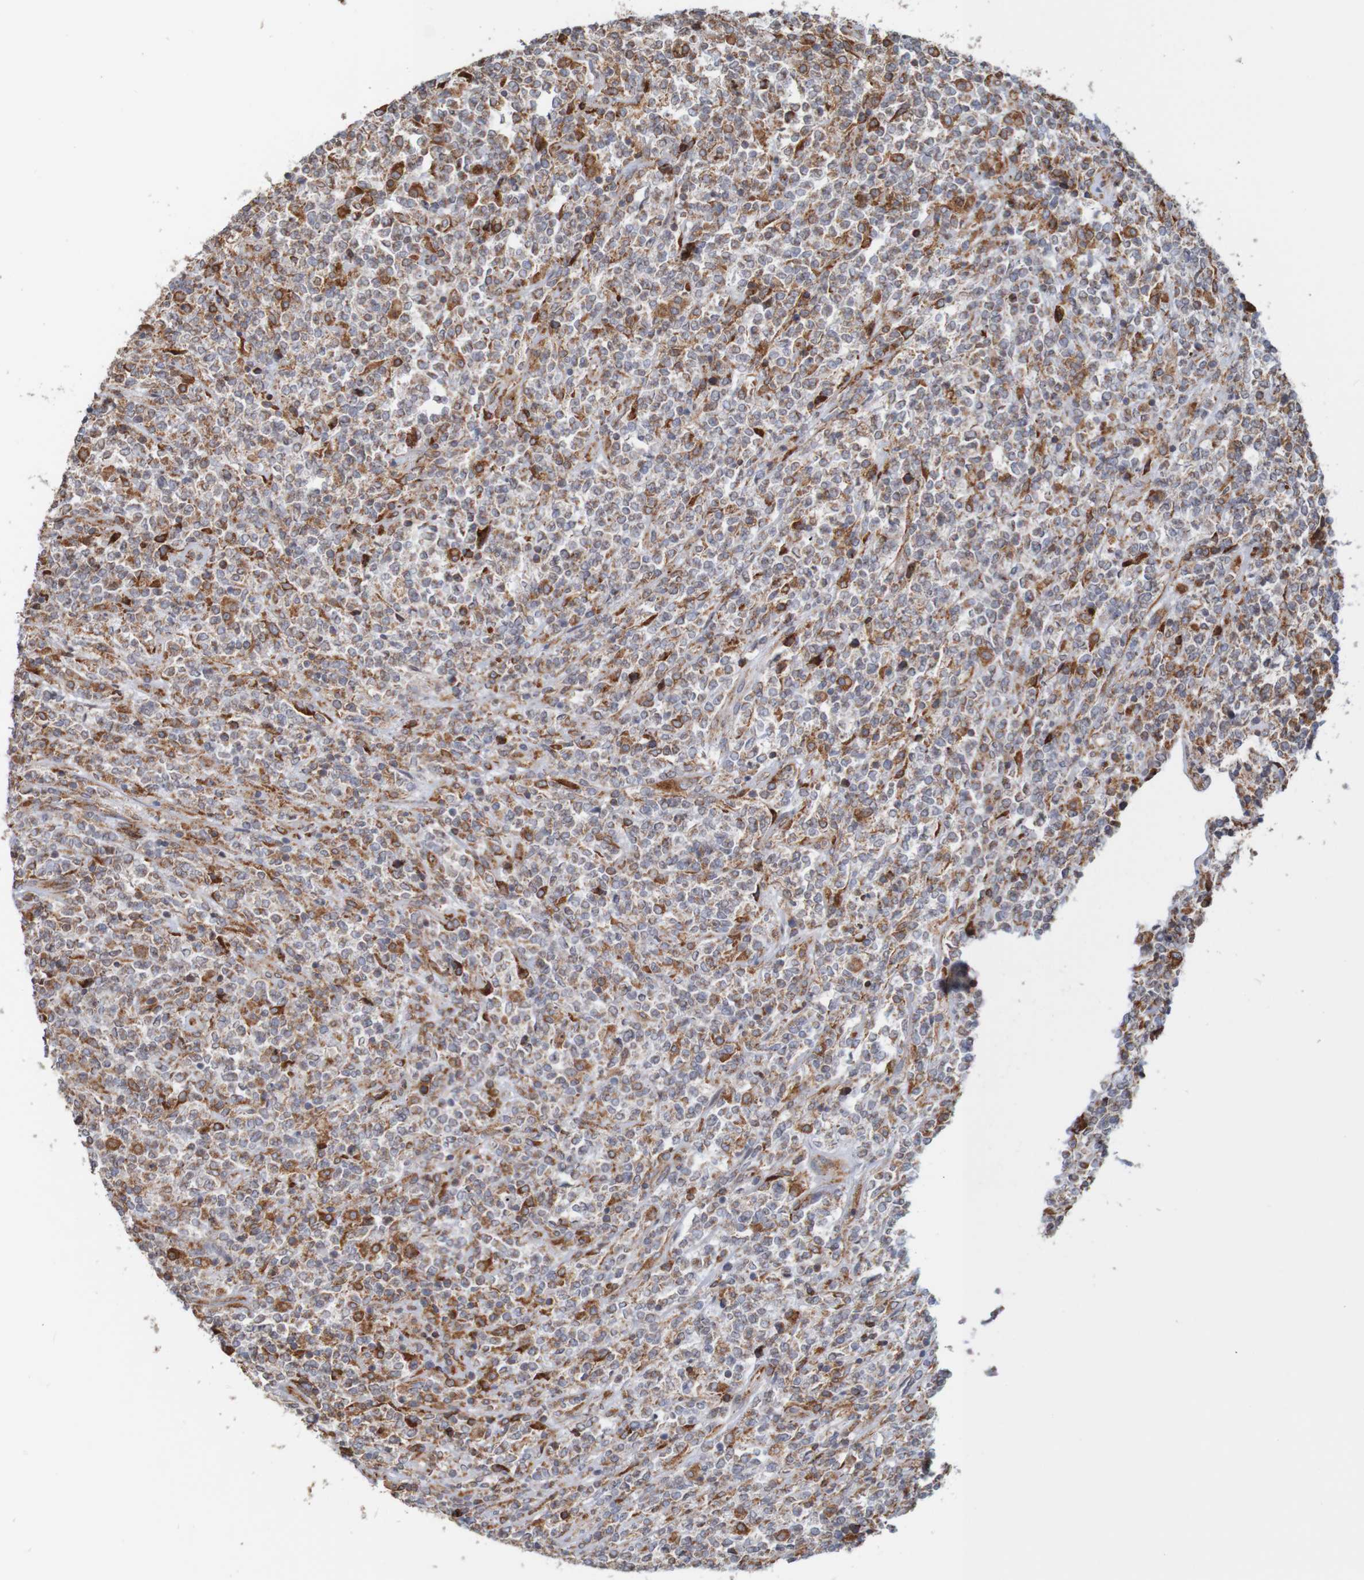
{"staining": {"intensity": "strong", "quantity": "<25%", "location": "cytoplasmic/membranous"}, "tissue": "lymphoma", "cell_type": "Tumor cells", "image_type": "cancer", "snomed": [{"axis": "morphology", "description": "Malignant lymphoma, non-Hodgkin's type, High grade"}, {"axis": "topography", "description": "Soft tissue"}], "caption": "High-grade malignant lymphoma, non-Hodgkin's type stained with a protein marker displays strong staining in tumor cells.", "gene": "PDIA3", "patient": {"sex": "male", "age": 18}}